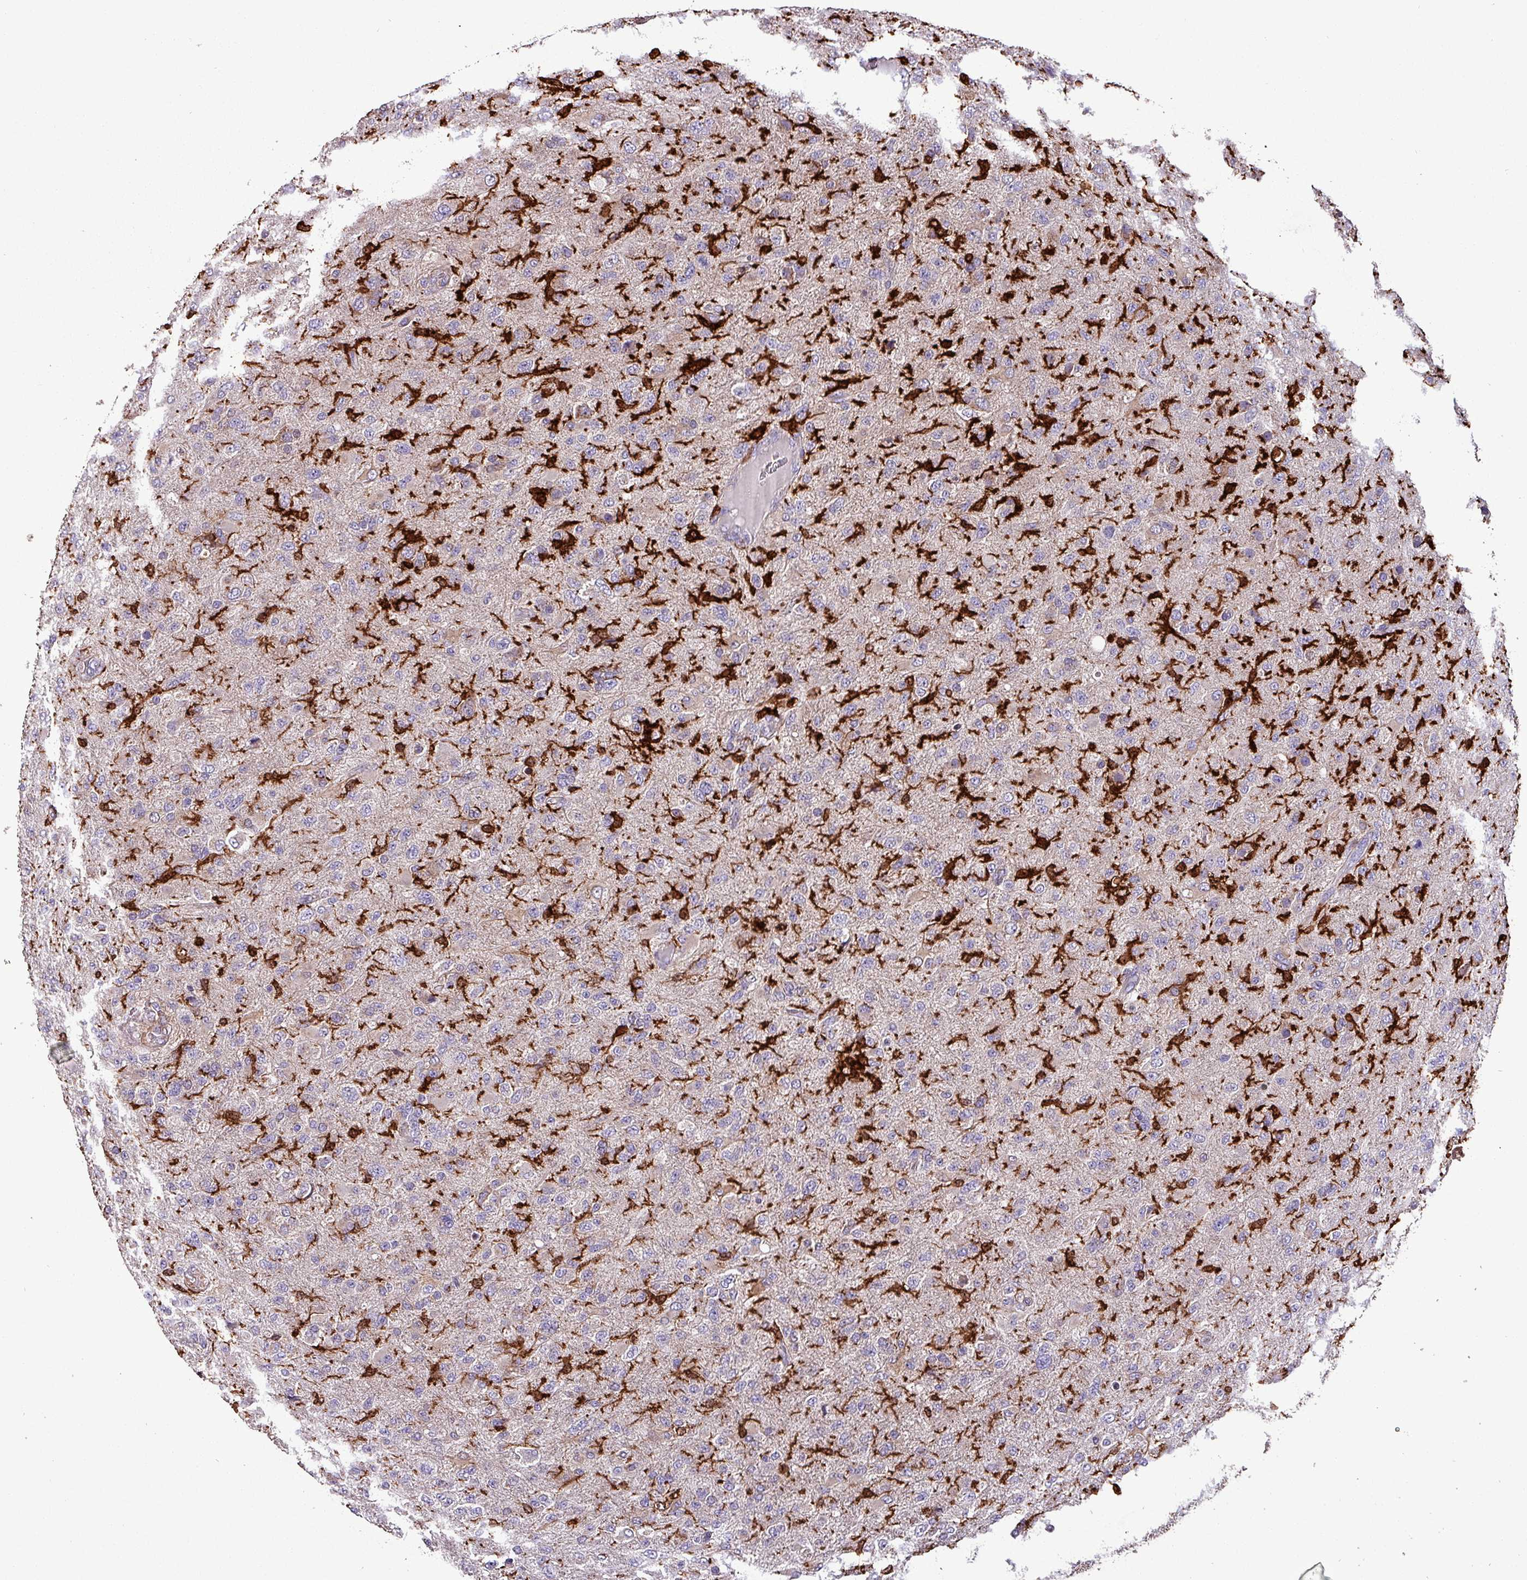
{"staining": {"intensity": "negative", "quantity": "none", "location": "none"}, "tissue": "glioma", "cell_type": "Tumor cells", "image_type": "cancer", "snomed": [{"axis": "morphology", "description": "Glioma, malignant, Low grade"}, {"axis": "topography", "description": "Brain"}], "caption": "Human glioma stained for a protein using immunohistochemistry displays no positivity in tumor cells.", "gene": "SCIN", "patient": {"sex": "male", "age": 65}}